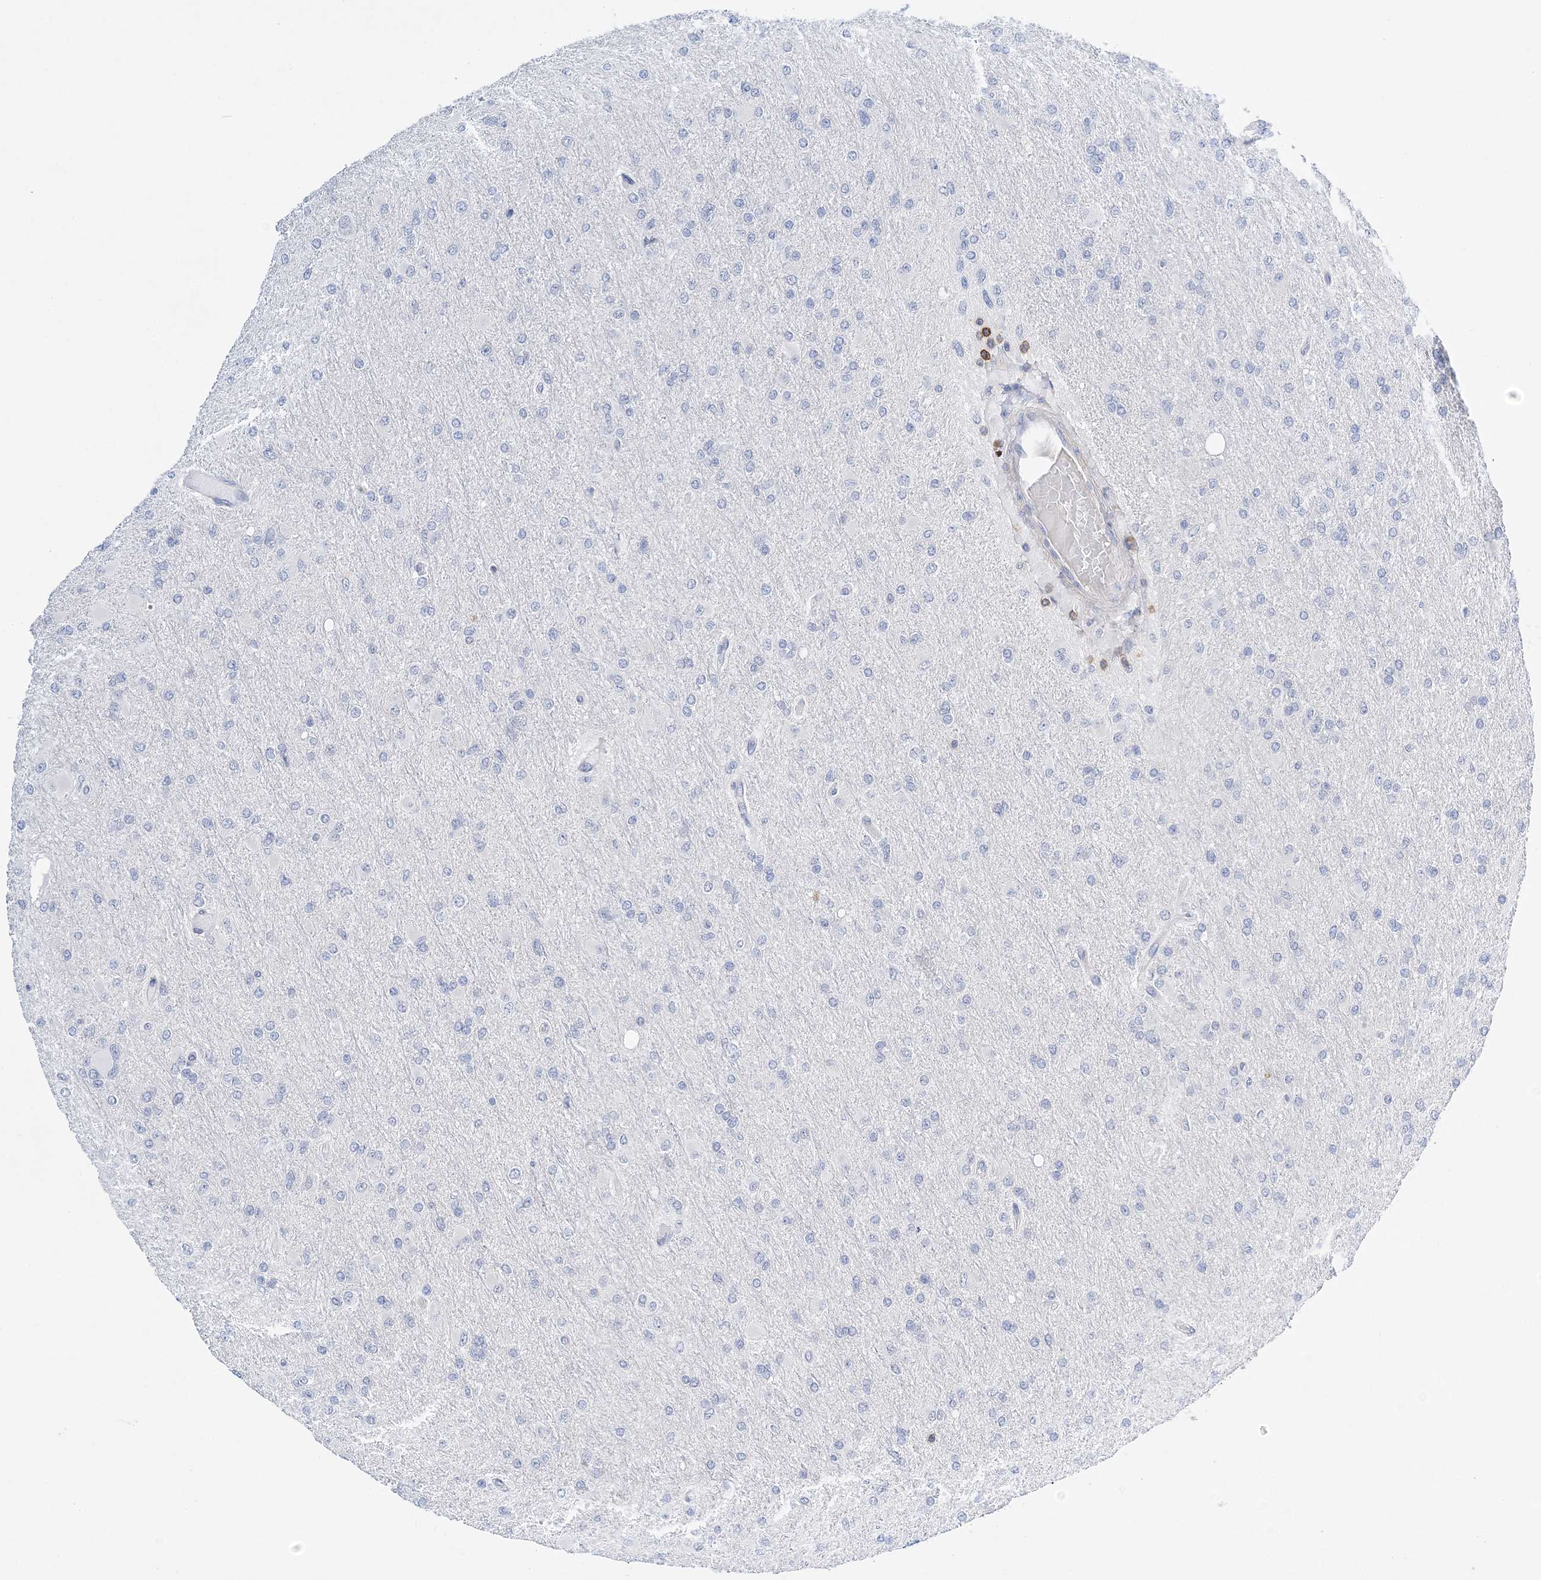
{"staining": {"intensity": "negative", "quantity": "none", "location": "none"}, "tissue": "glioma", "cell_type": "Tumor cells", "image_type": "cancer", "snomed": [{"axis": "morphology", "description": "Glioma, malignant, High grade"}, {"axis": "topography", "description": "Cerebral cortex"}], "caption": "Immunohistochemical staining of human malignant glioma (high-grade) shows no significant staining in tumor cells.", "gene": "PRMT9", "patient": {"sex": "female", "age": 36}}